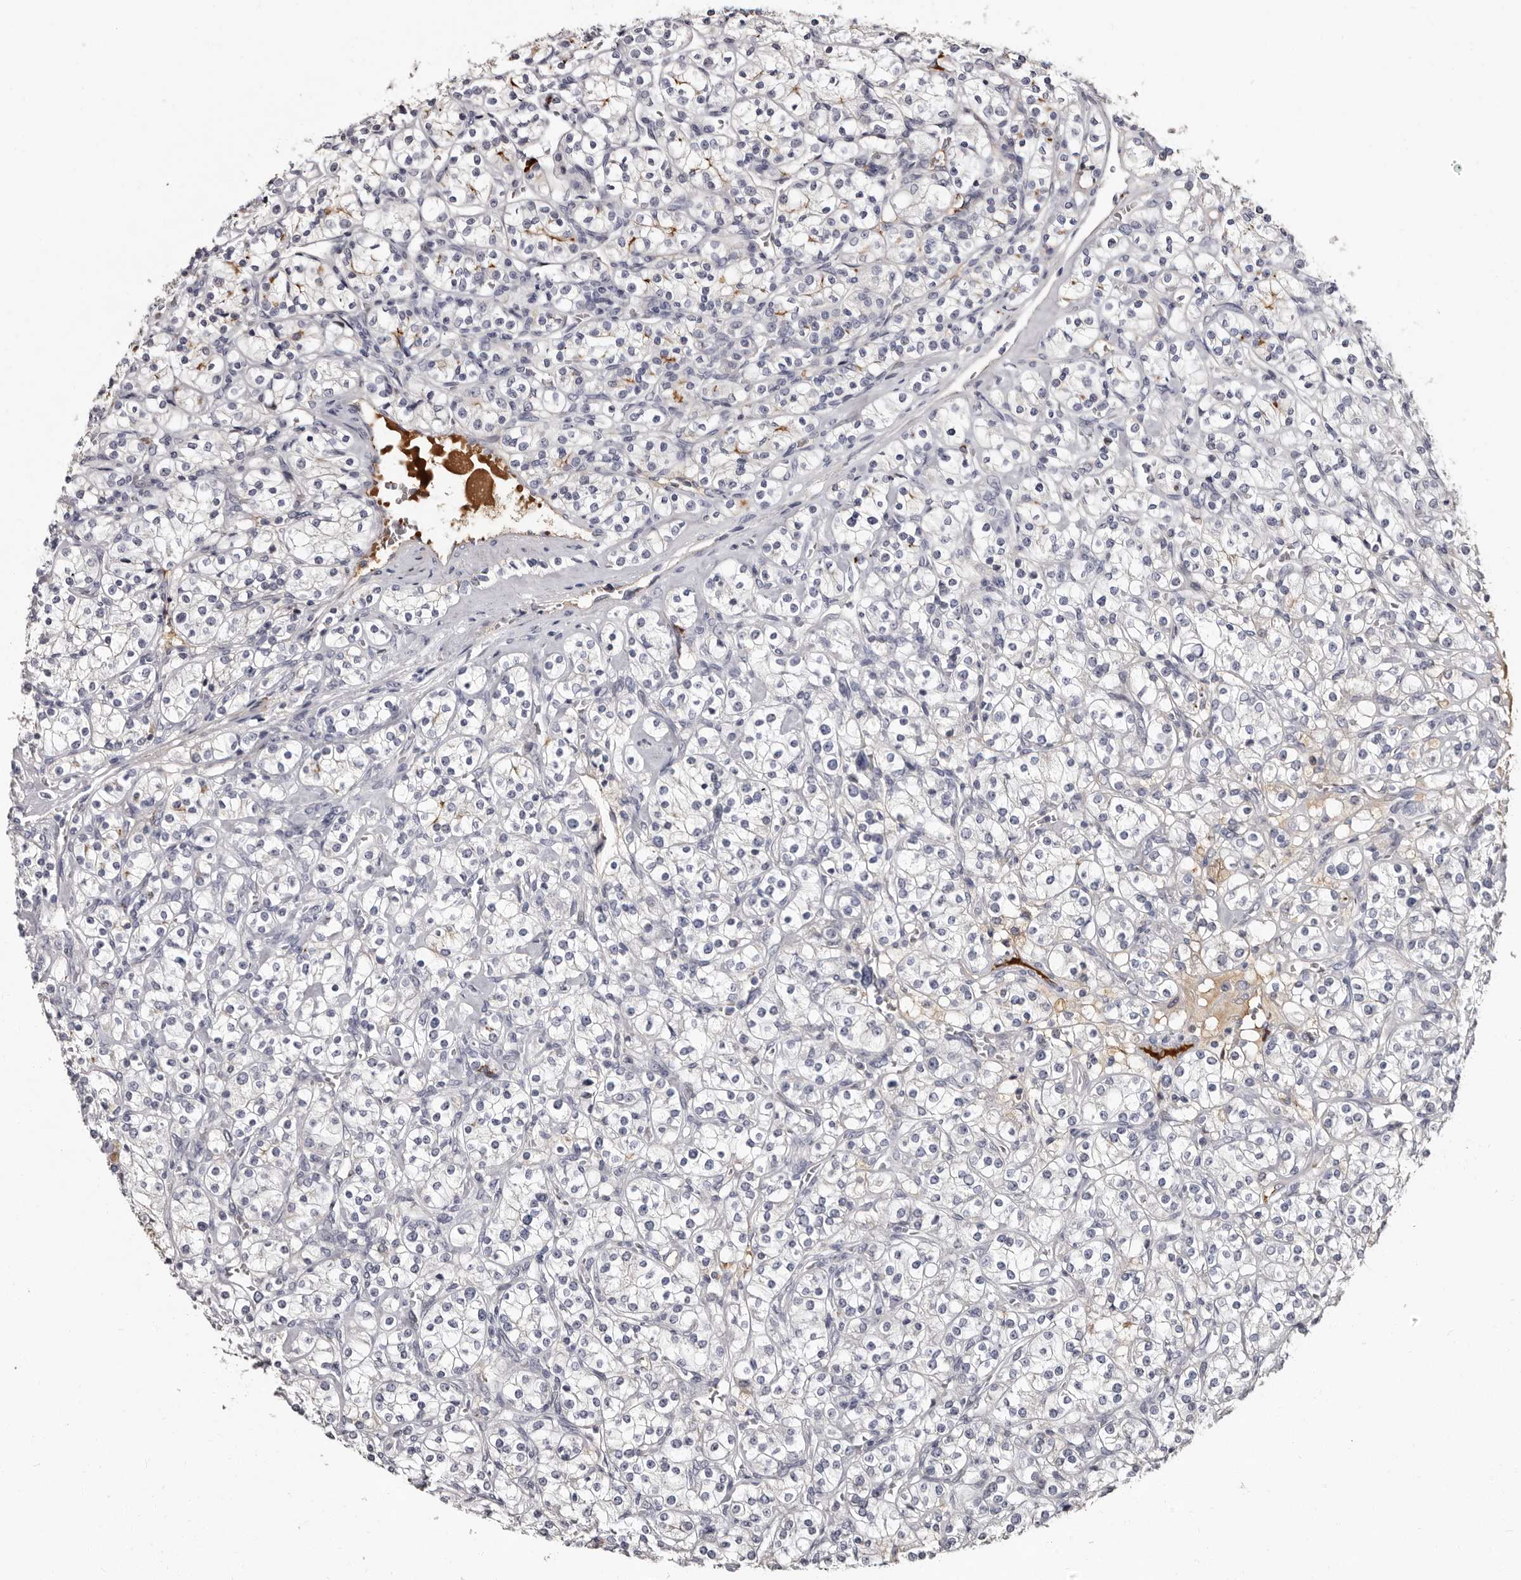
{"staining": {"intensity": "negative", "quantity": "none", "location": "none"}, "tissue": "renal cancer", "cell_type": "Tumor cells", "image_type": "cancer", "snomed": [{"axis": "morphology", "description": "Adenocarcinoma, NOS"}, {"axis": "topography", "description": "Kidney"}], "caption": "DAB (3,3'-diaminobenzidine) immunohistochemical staining of human renal cancer reveals no significant expression in tumor cells.", "gene": "TBC1D22B", "patient": {"sex": "male", "age": 77}}